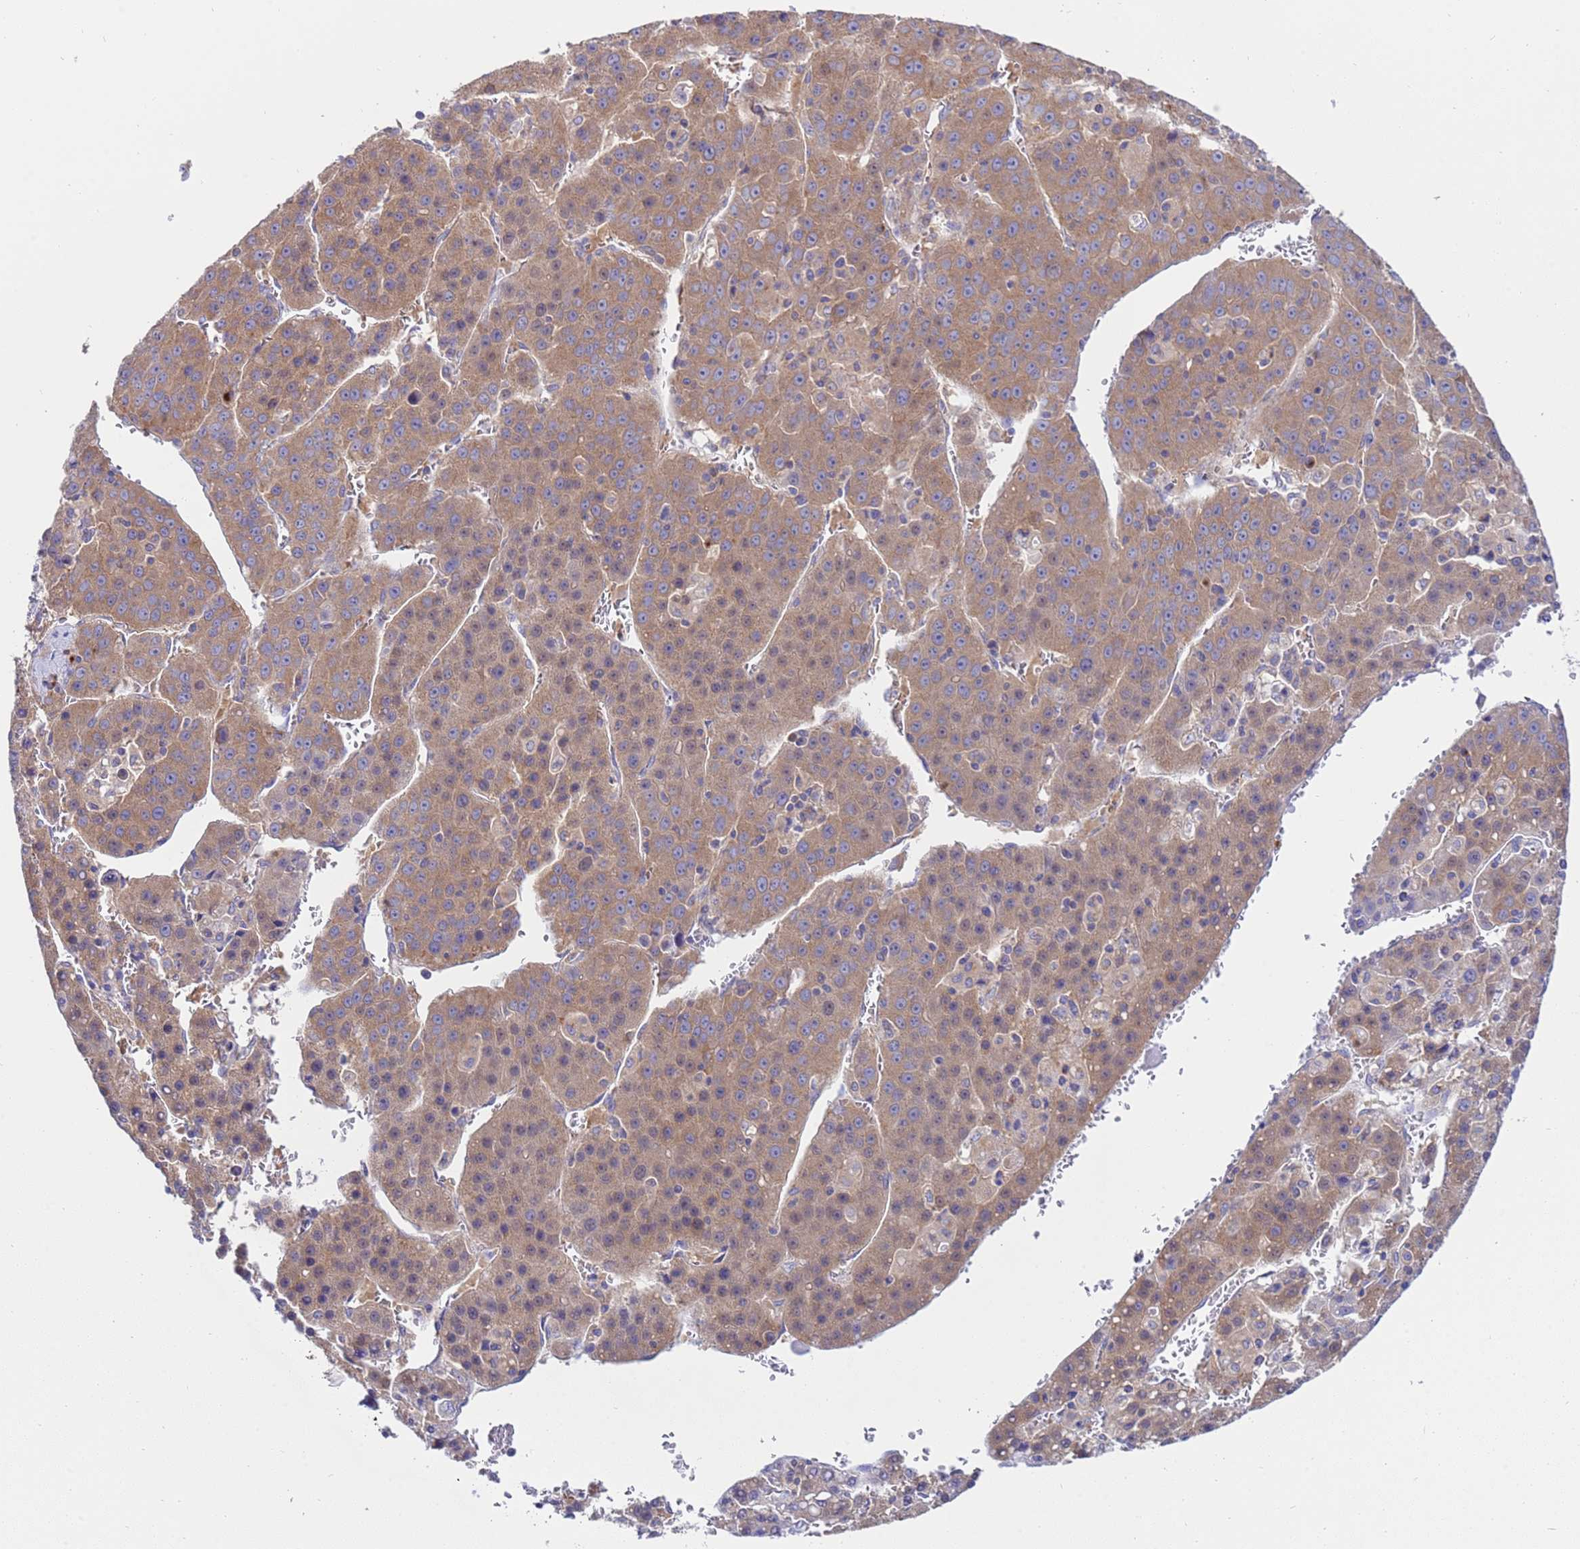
{"staining": {"intensity": "moderate", "quantity": ">75%", "location": "cytoplasmic/membranous"}, "tissue": "liver cancer", "cell_type": "Tumor cells", "image_type": "cancer", "snomed": [{"axis": "morphology", "description": "Carcinoma, Hepatocellular, NOS"}, {"axis": "topography", "description": "Liver"}], "caption": "The image exhibits staining of liver cancer (hepatocellular carcinoma), revealing moderate cytoplasmic/membranous protein positivity (brown color) within tumor cells.", "gene": "ANAPC1", "patient": {"sex": "female", "age": 53}}